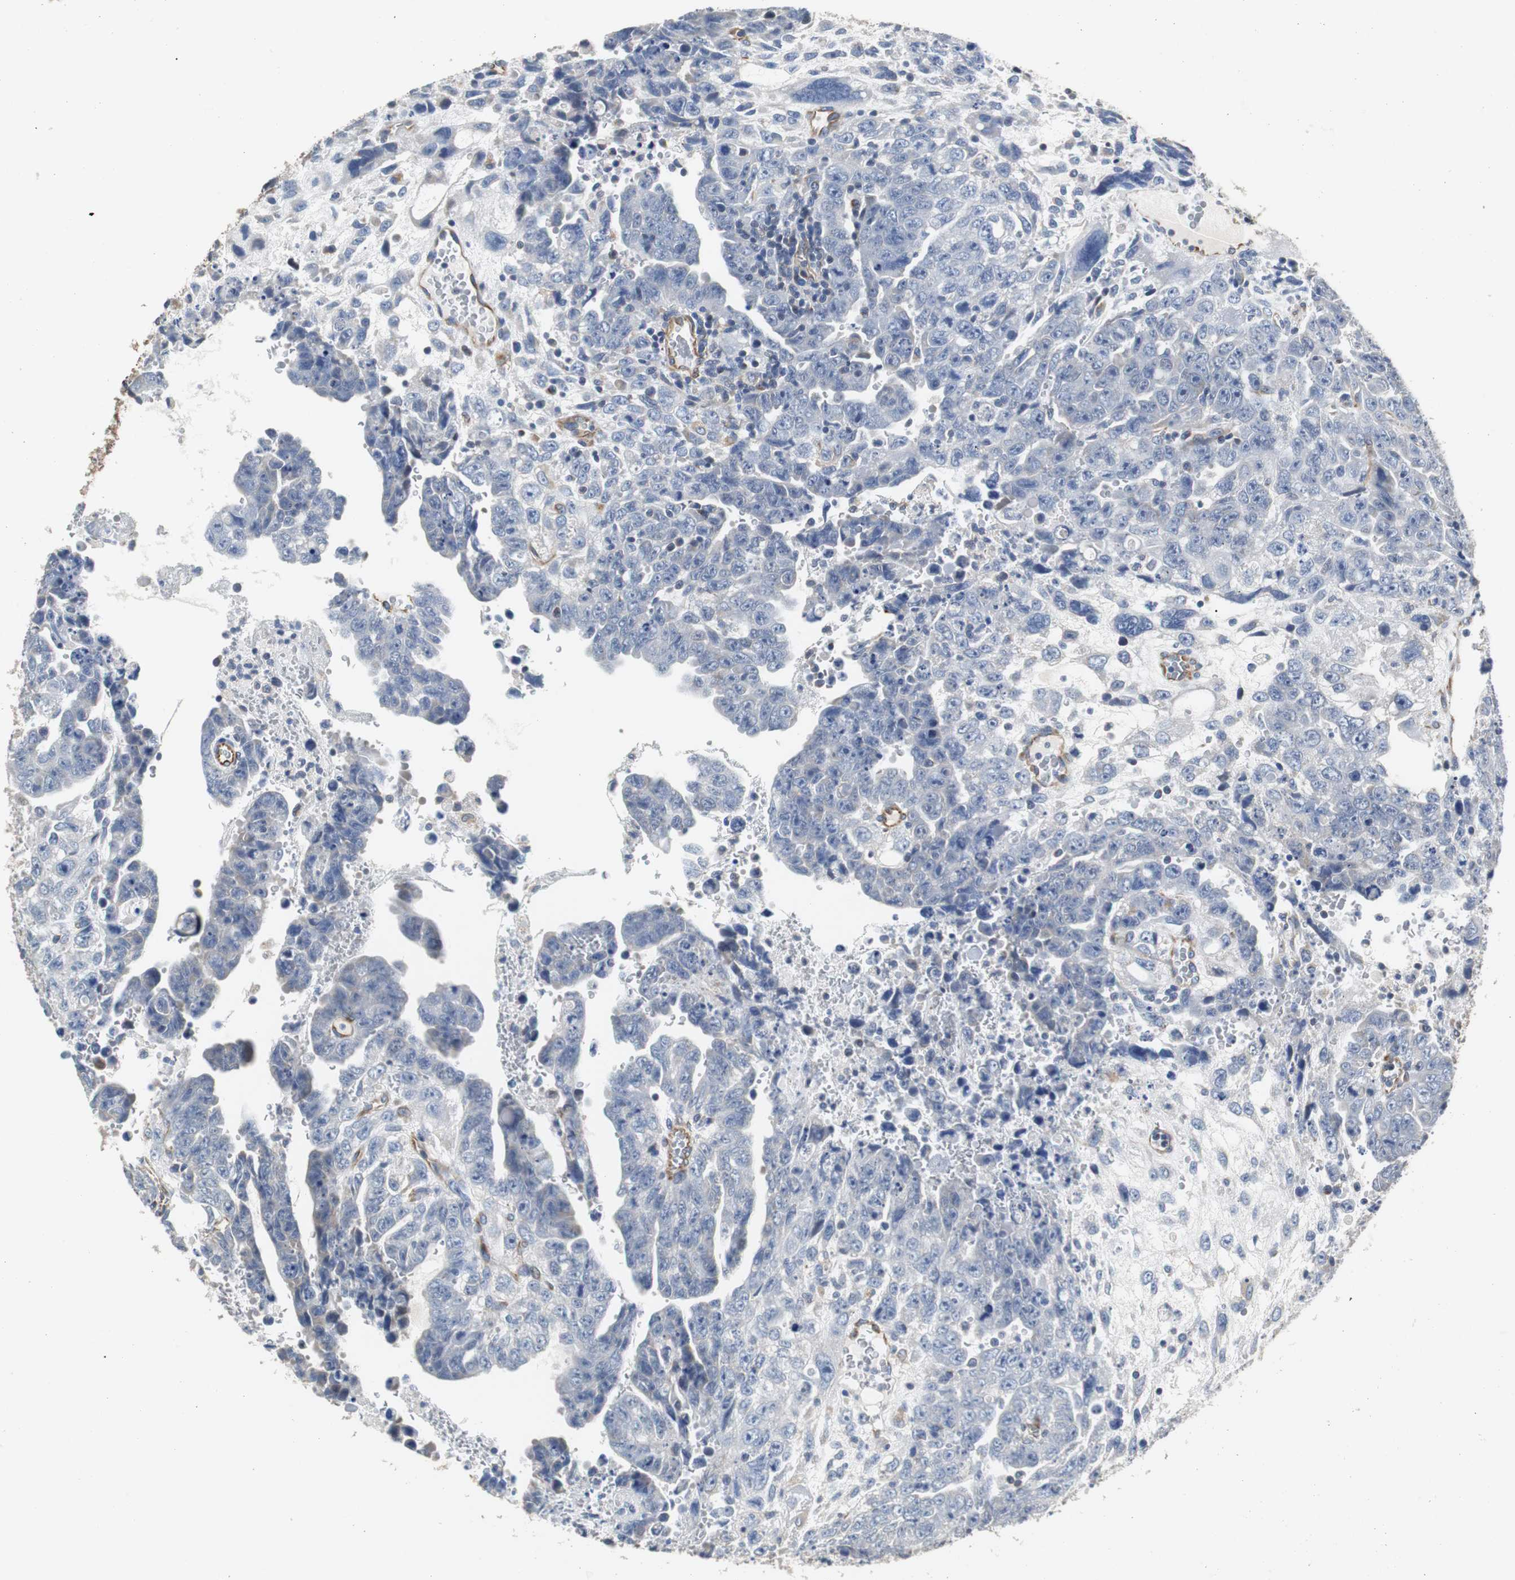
{"staining": {"intensity": "negative", "quantity": "none", "location": "none"}, "tissue": "testis cancer", "cell_type": "Tumor cells", "image_type": "cancer", "snomed": [{"axis": "morphology", "description": "Carcinoma, Embryonal, NOS"}, {"axis": "topography", "description": "Testis"}], "caption": "The micrograph shows no staining of tumor cells in testis embryonal carcinoma.", "gene": "PCK1", "patient": {"sex": "male", "age": 28}}